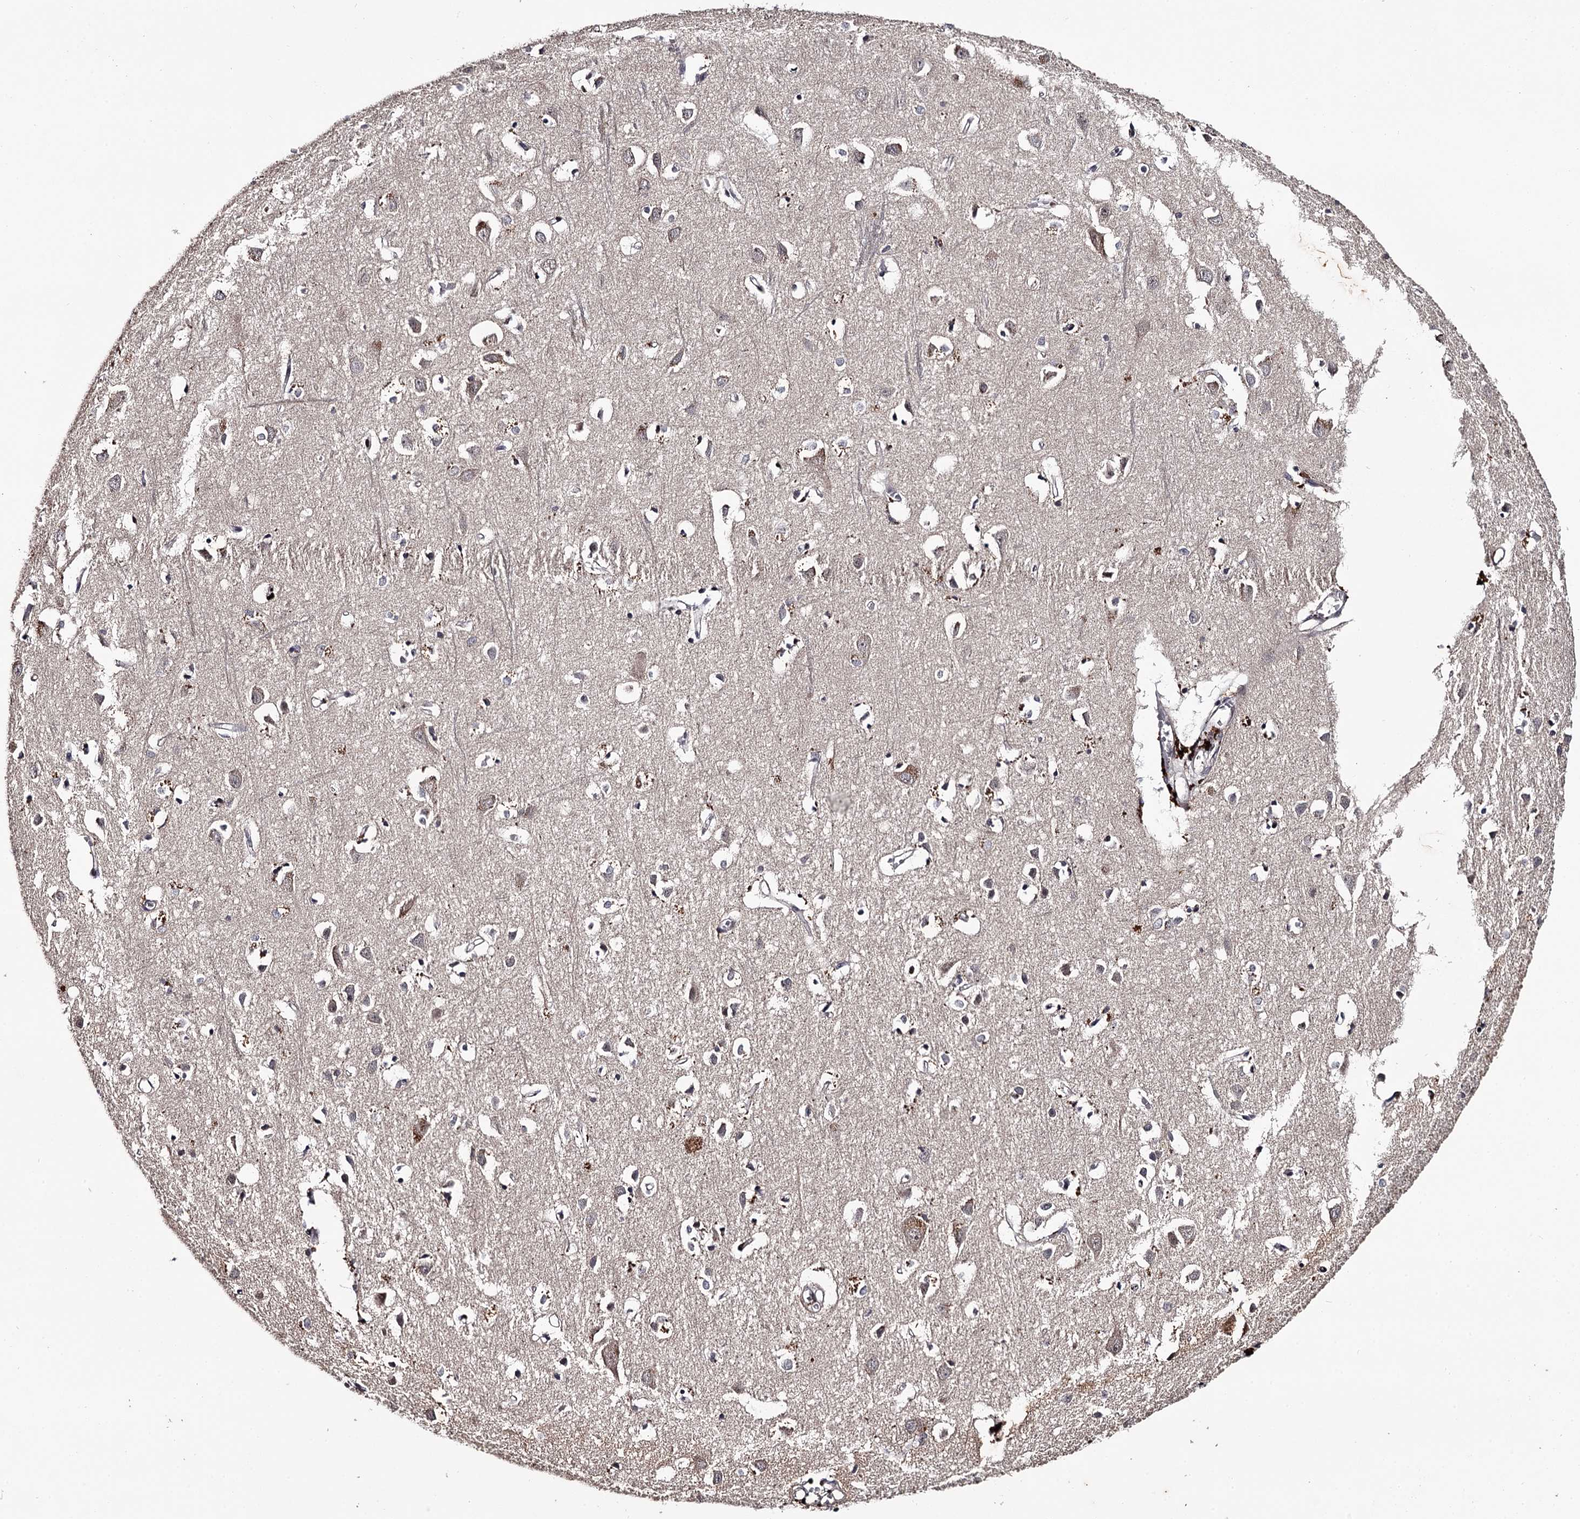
{"staining": {"intensity": "moderate", "quantity": "25%-75%", "location": "cytoplasmic/membranous"}, "tissue": "cerebral cortex", "cell_type": "Endothelial cells", "image_type": "normal", "snomed": [{"axis": "morphology", "description": "Normal tissue, NOS"}, {"axis": "topography", "description": "Cerebral cortex"}], "caption": "The photomicrograph exhibits staining of normal cerebral cortex, revealing moderate cytoplasmic/membranous protein positivity (brown color) within endothelial cells. Ihc stains the protein in brown and the nuclei are stained blue.", "gene": "RNF44", "patient": {"sex": "female", "age": 64}}